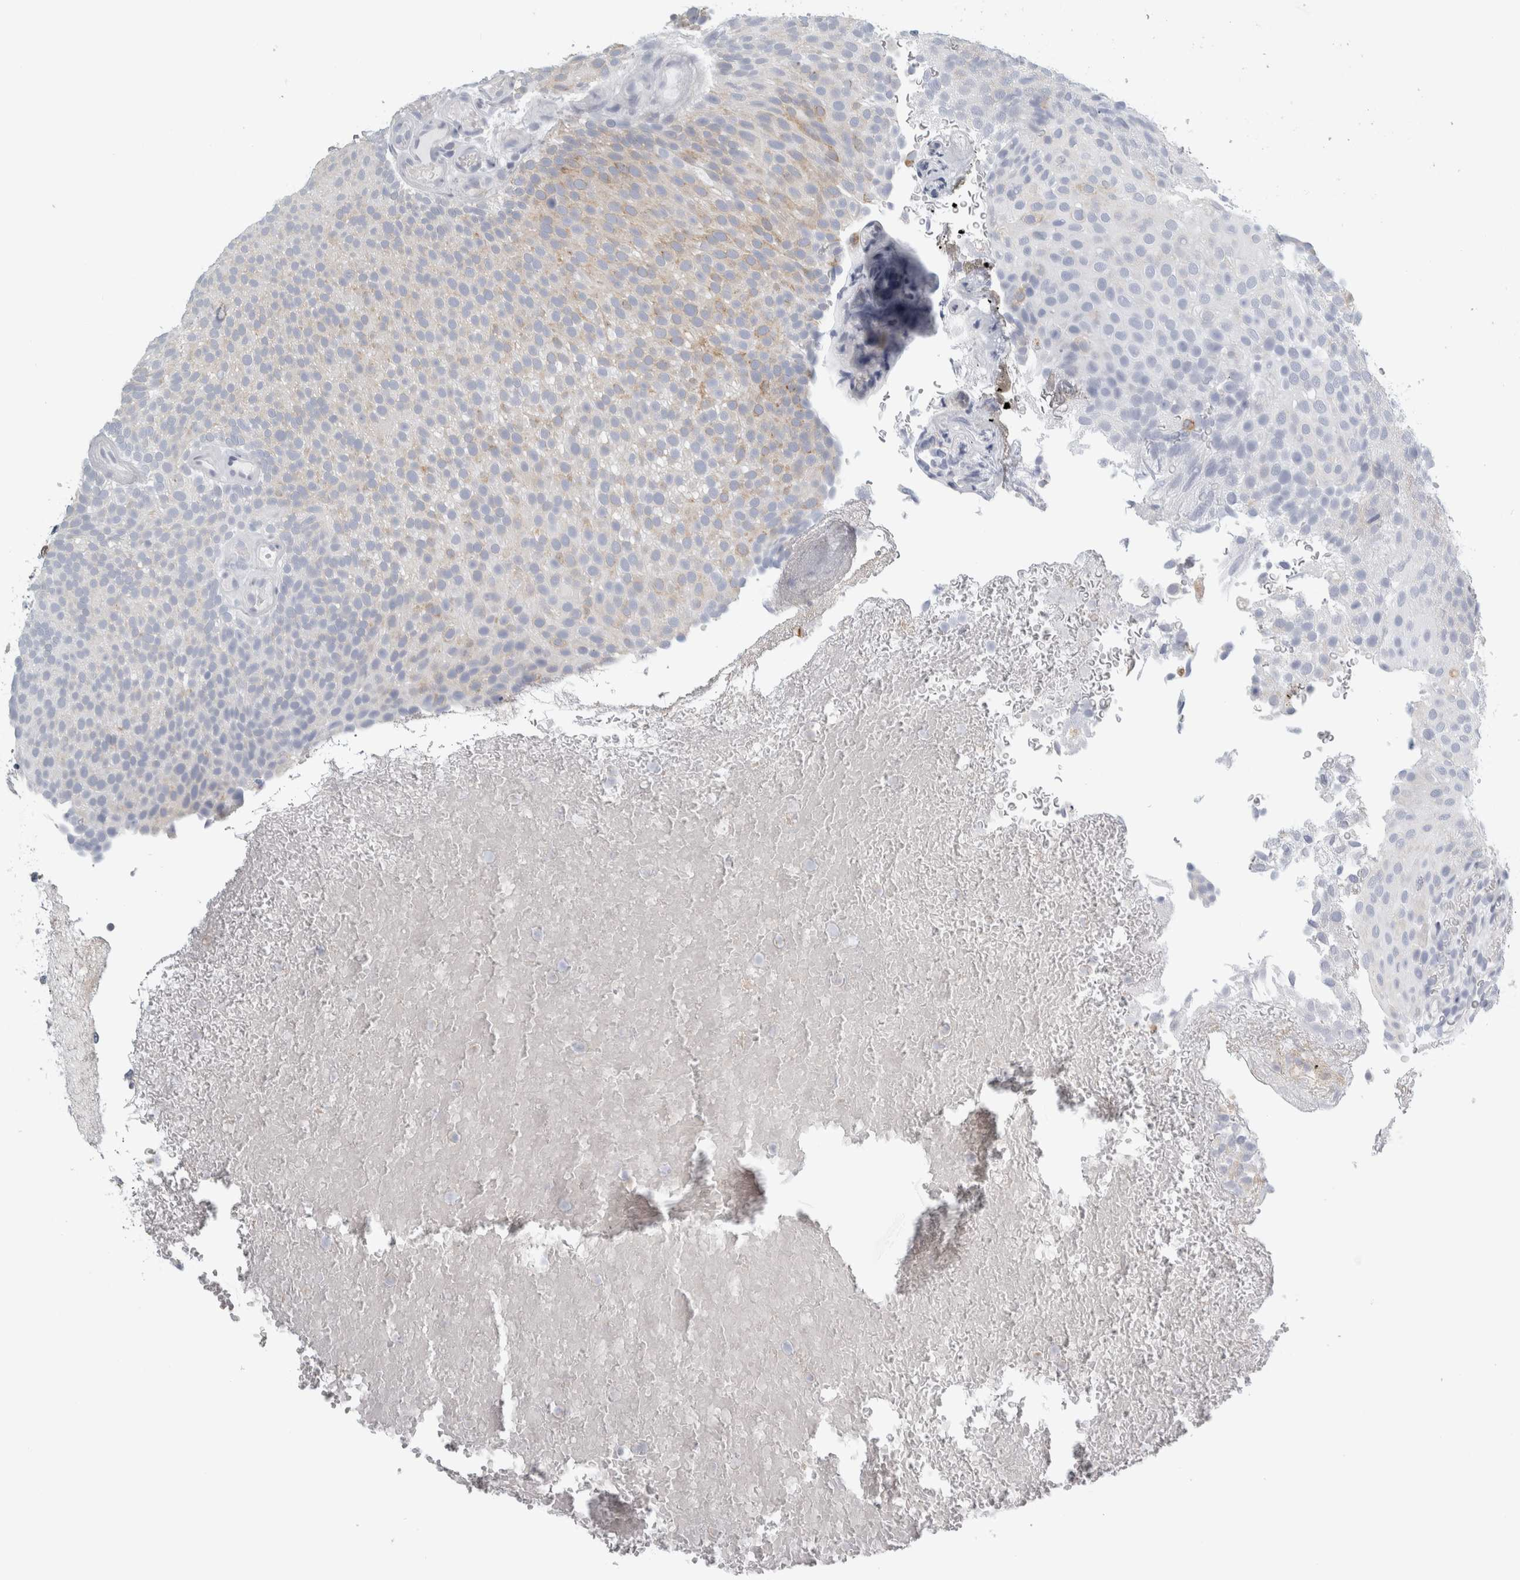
{"staining": {"intensity": "weak", "quantity": "<25%", "location": "cytoplasmic/membranous"}, "tissue": "urothelial cancer", "cell_type": "Tumor cells", "image_type": "cancer", "snomed": [{"axis": "morphology", "description": "Urothelial carcinoma, Low grade"}, {"axis": "topography", "description": "Urinary bladder"}], "caption": "DAB (3,3'-diaminobenzidine) immunohistochemical staining of urothelial carcinoma (low-grade) displays no significant staining in tumor cells.", "gene": "B3GNT3", "patient": {"sex": "male", "age": 78}}